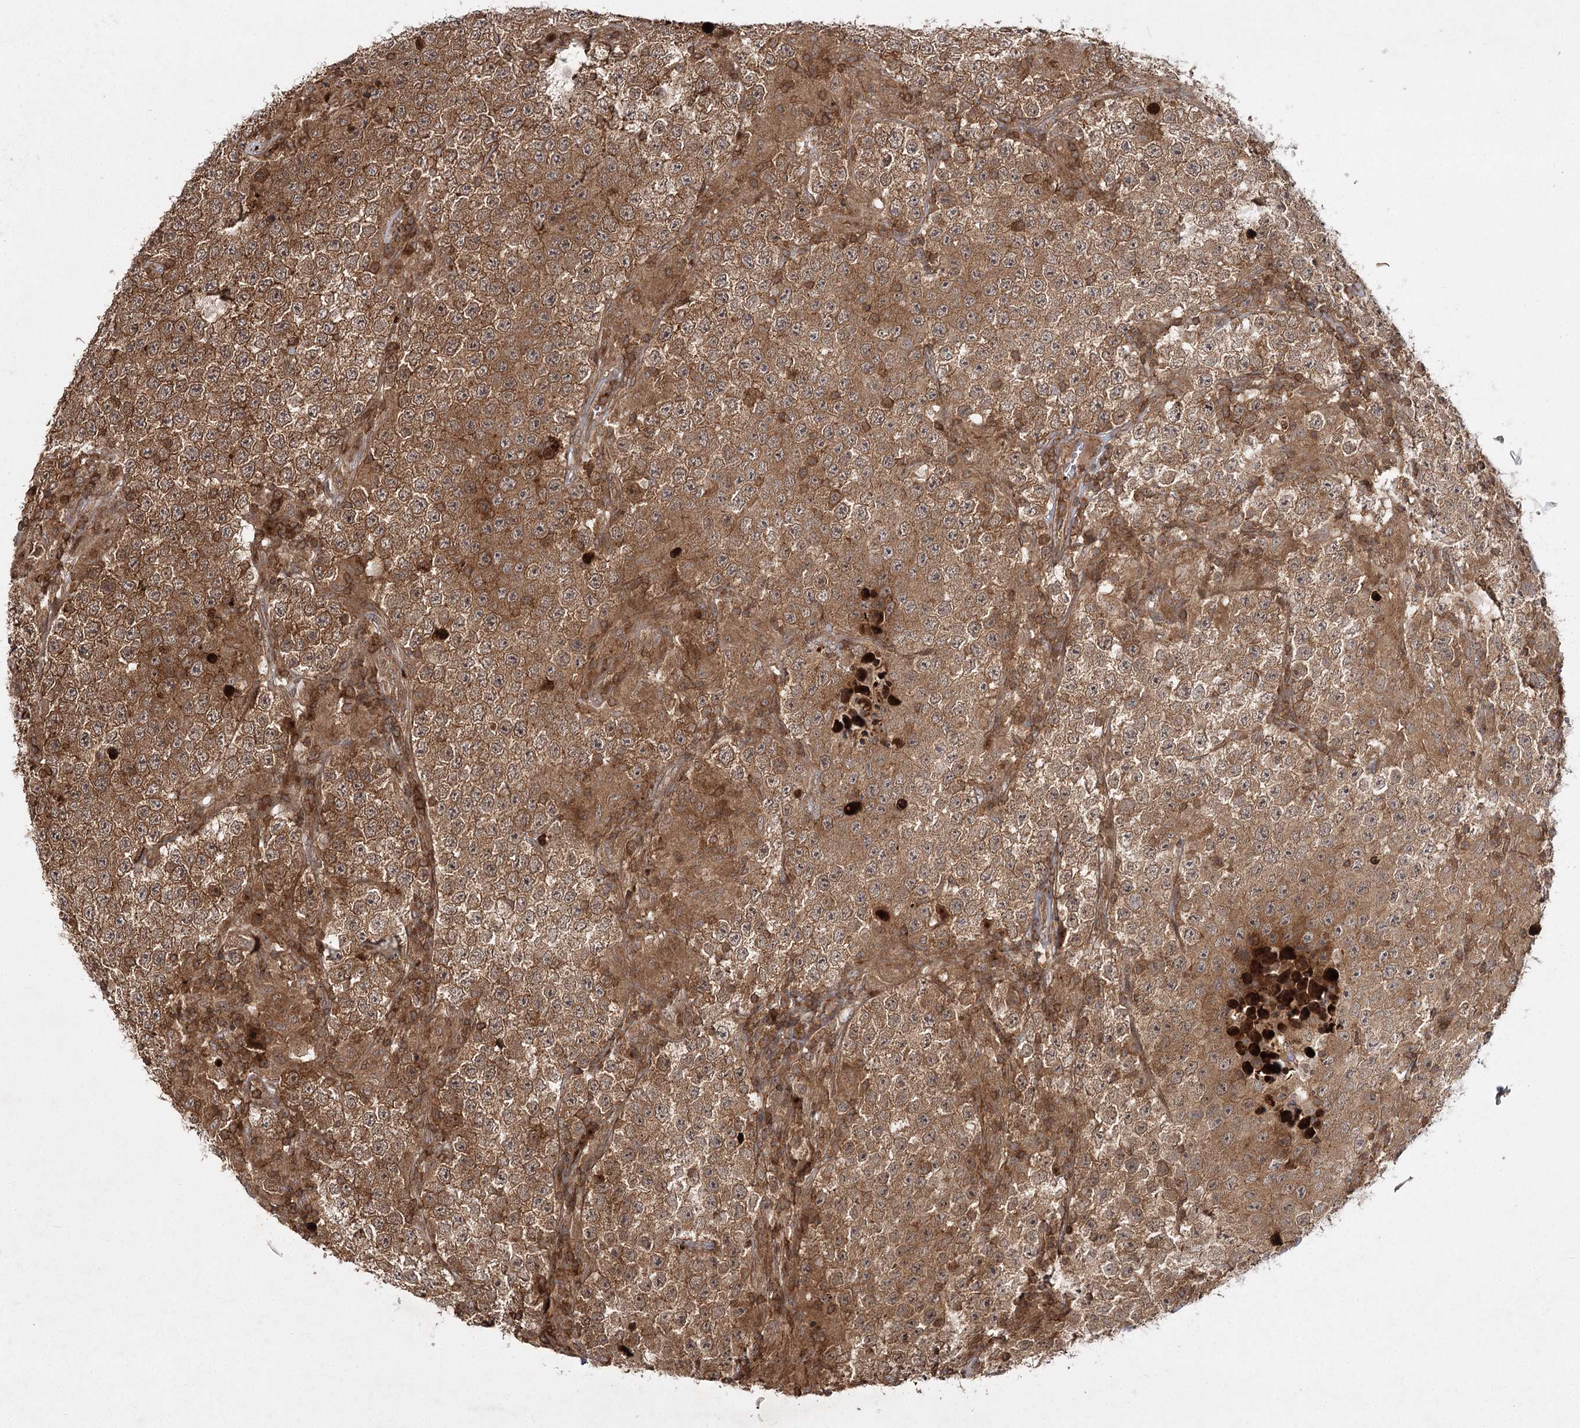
{"staining": {"intensity": "moderate", "quantity": ">75%", "location": "cytoplasmic/membranous"}, "tissue": "testis cancer", "cell_type": "Tumor cells", "image_type": "cancer", "snomed": [{"axis": "morphology", "description": "Normal tissue, NOS"}, {"axis": "morphology", "description": "Urothelial carcinoma, High grade"}, {"axis": "morphology", "description": "Seminoma, NOS"}, {"axis": "morphology", "description": "Carcinoma, Embryonal, NOS"}, {"axis": "topography", "description": "Urinary bladder"}, {"axis": "topography", "description": "Testis"}], "caption": "Immunohistochemical staining of testis cancer (high-grade urothelial carcinoma) displays medium levels of moderate cytoplasmic/membranous positivity in about >75% of tumor cells.", "gene": "MDFIC", "patient": {"sex": "male", "age": 41}}